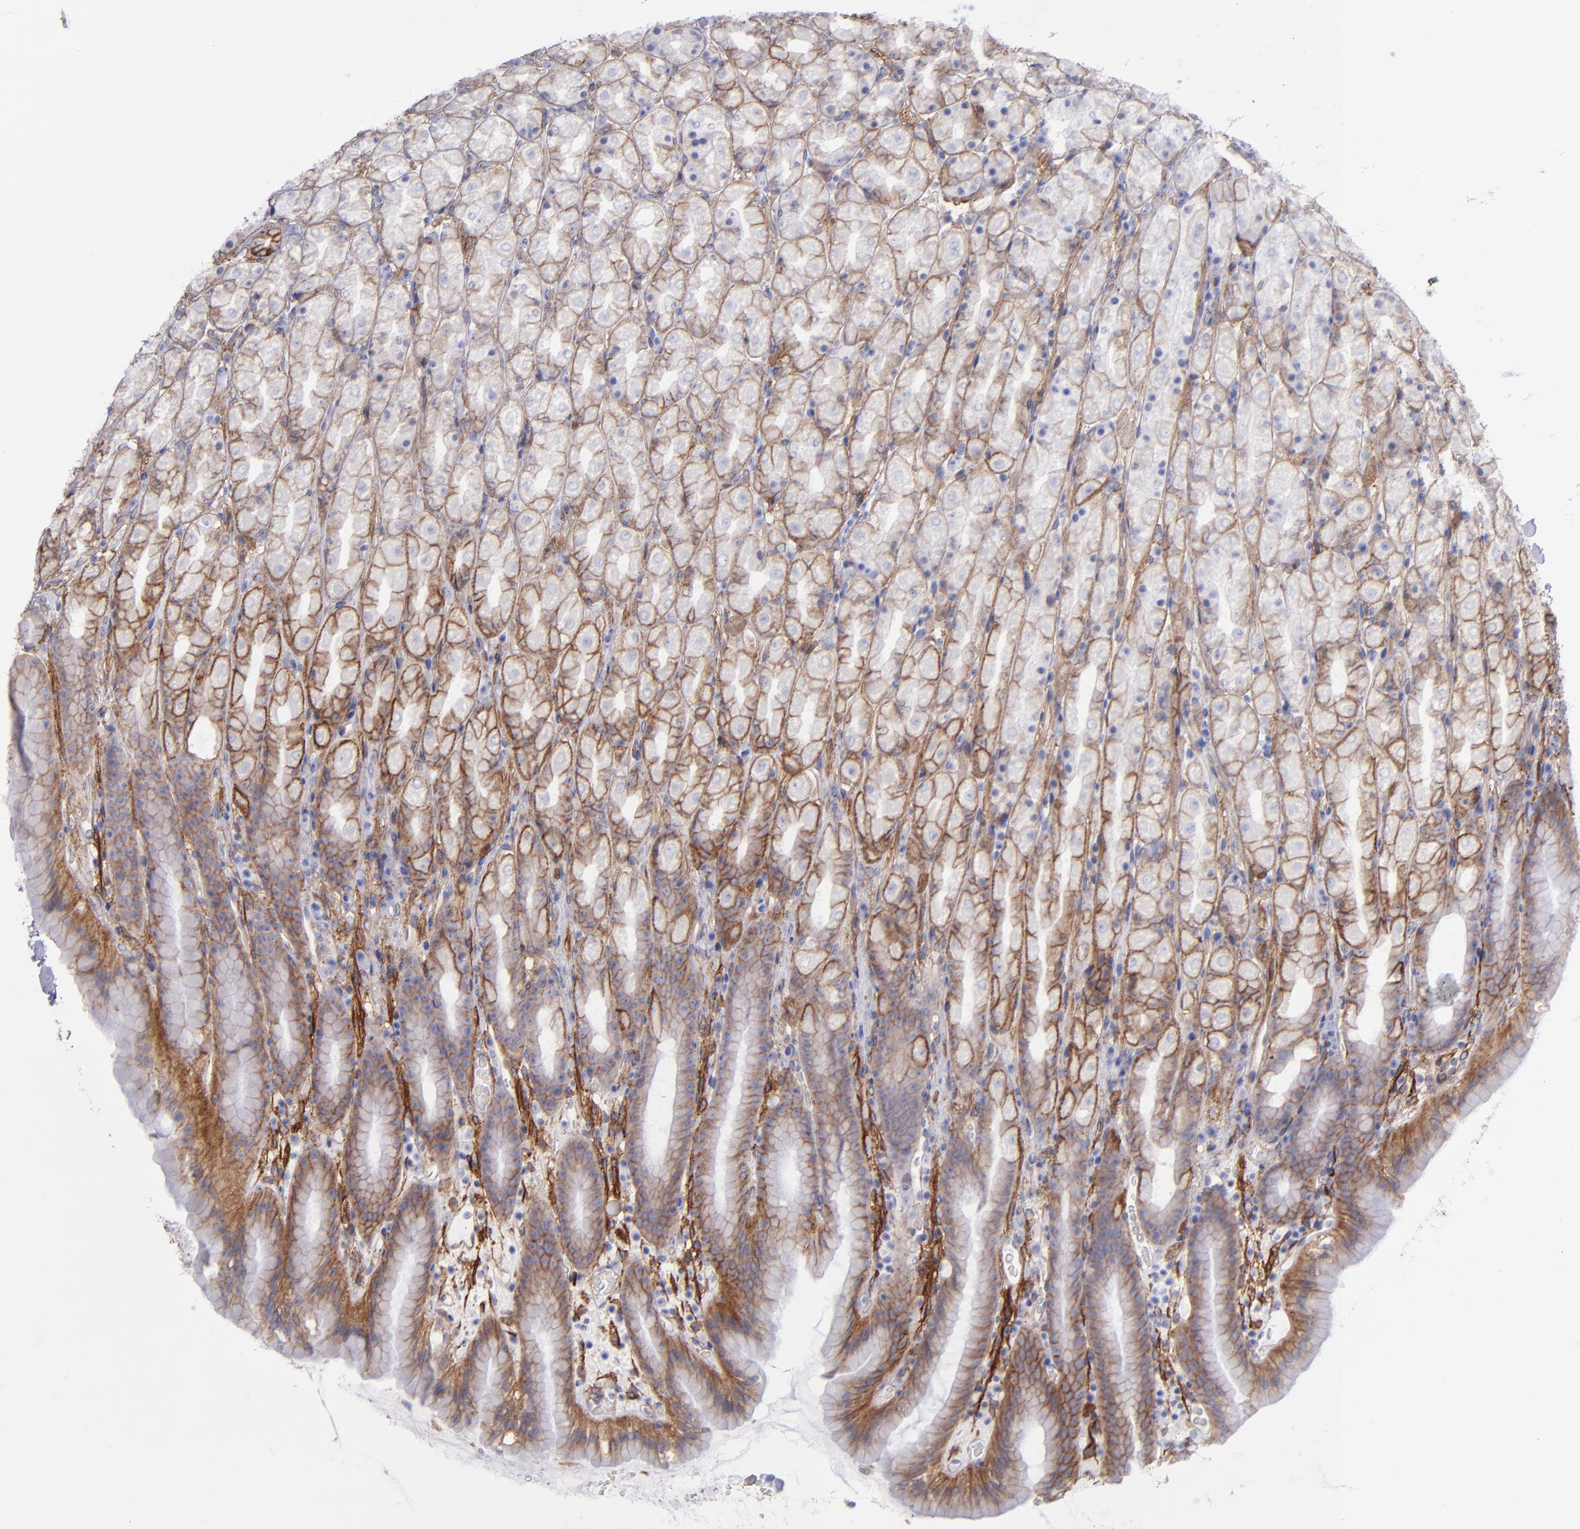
{"staining": {"intensity": "moderate", "quantity": "25%-75%", "location": "cytoplasmic/membranous"}, "tissue": "stomach", "cell_type": "Glandular cells", "image_type": "normal", "snomed": [{"axis": "morphology", "description": "Normal tissue, NOS"}, {"axis": "topography", "description": "Stomach, upper"}], "caption": "Protein staining displays moderate cytoplasmic/membranous positivity in approximately 25%-75% of glandular cells in normal stomach.", "gene": "ITGAV", "patient": {"sex": "male", "age": 68}}